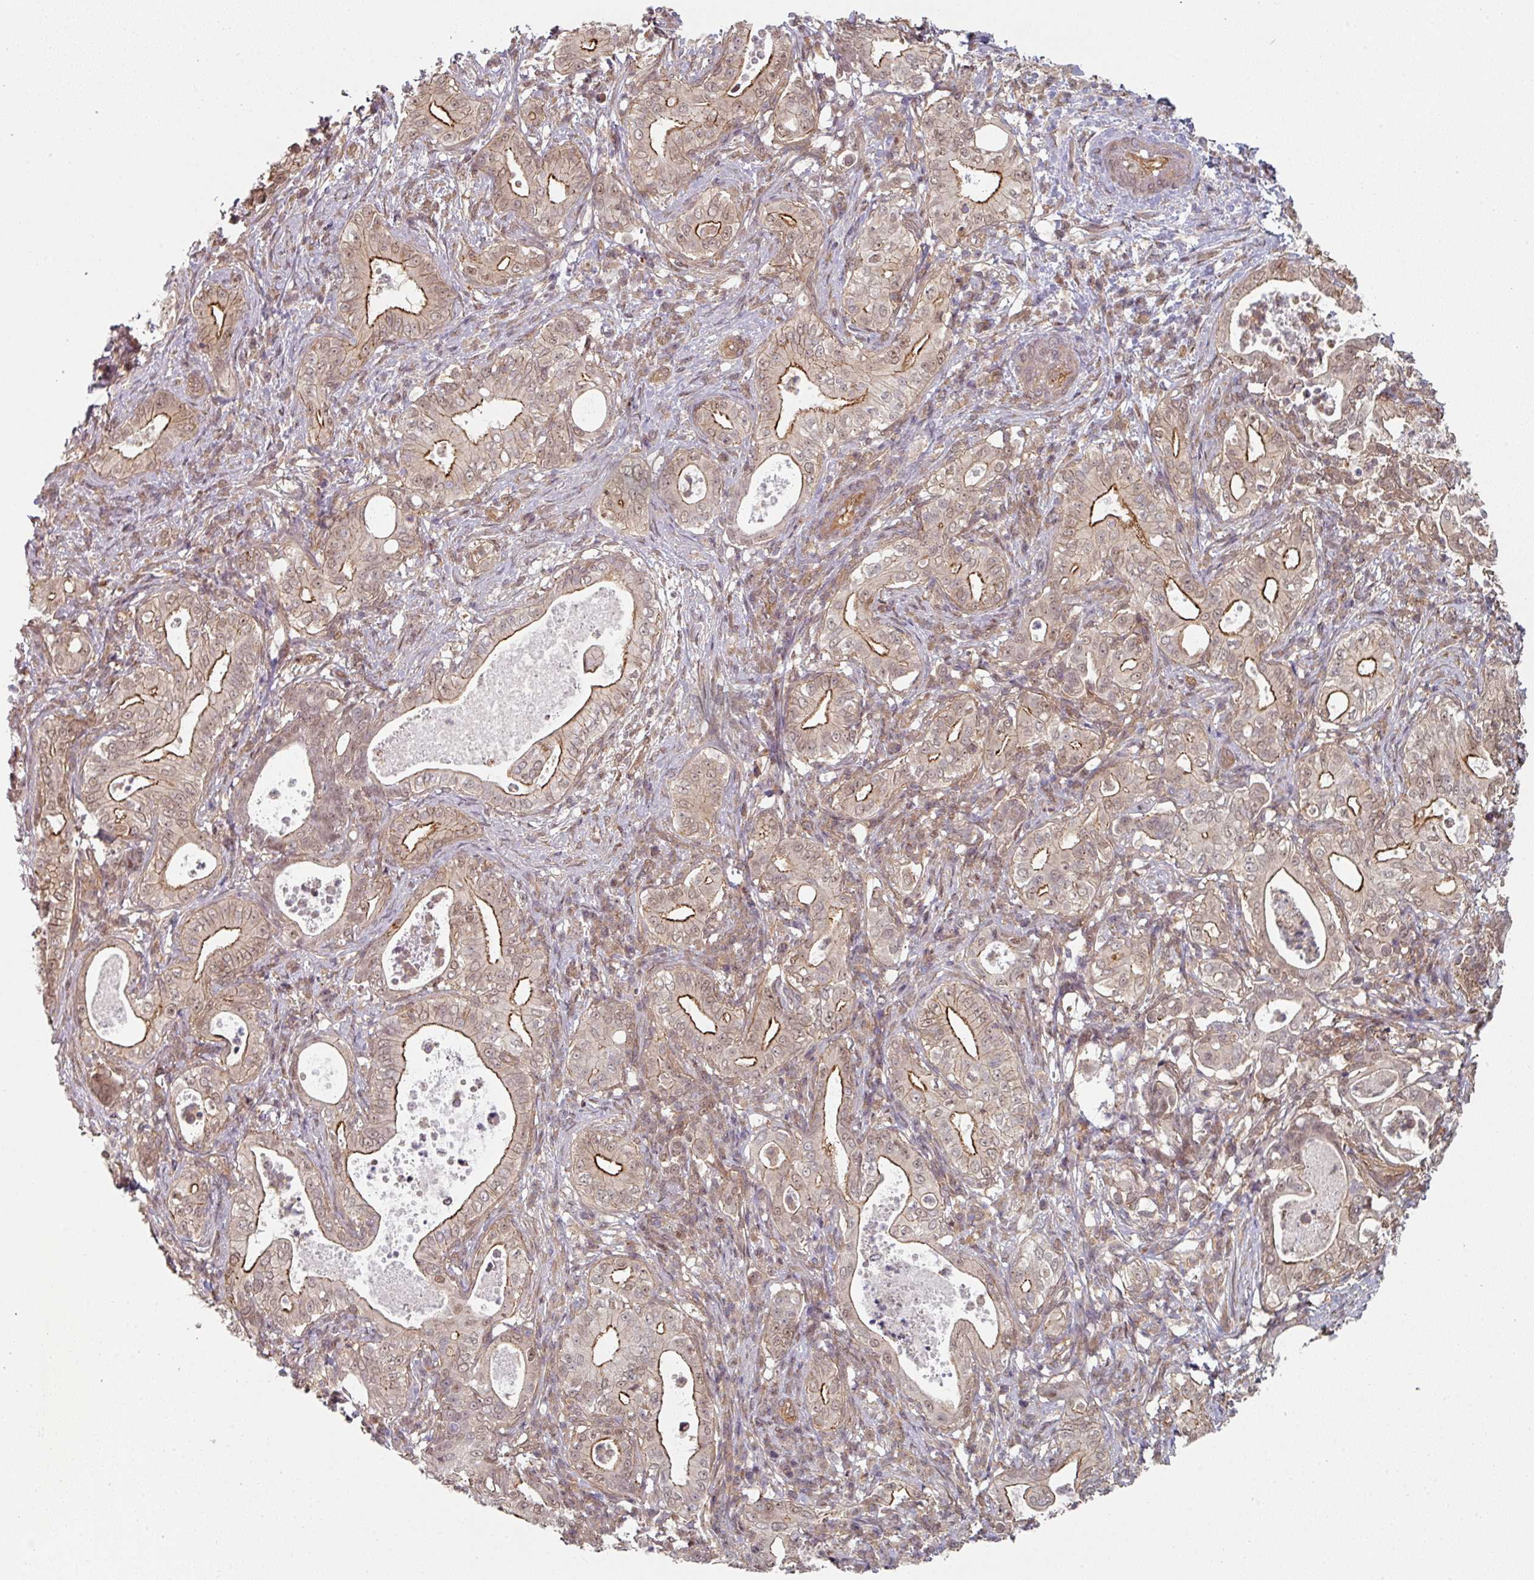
{"staining": {"intensity": "moderate", "quantity": "25%-75%", "location": "cytoplasmic/membranous,nuclear"}, "tissue": "pancreatic cancer", "cell_type": "Tumor cells", "image_type": "cancer", "snomed": [{"axis": "morphology", "description": "Adenocarcinoma, NOS"}, {"axis": "topography", "description": "Pancreas"}], "caption": "This image demonstrates IHC staining of human pancreatic adenocarcinoma, with medium moderate cytoplasmic/membranous and nuclear staining in approximately 25%-75% of tumor cells.", "gene": "PSME3IP1", "patient": {"sex": "male", "age": 71}}